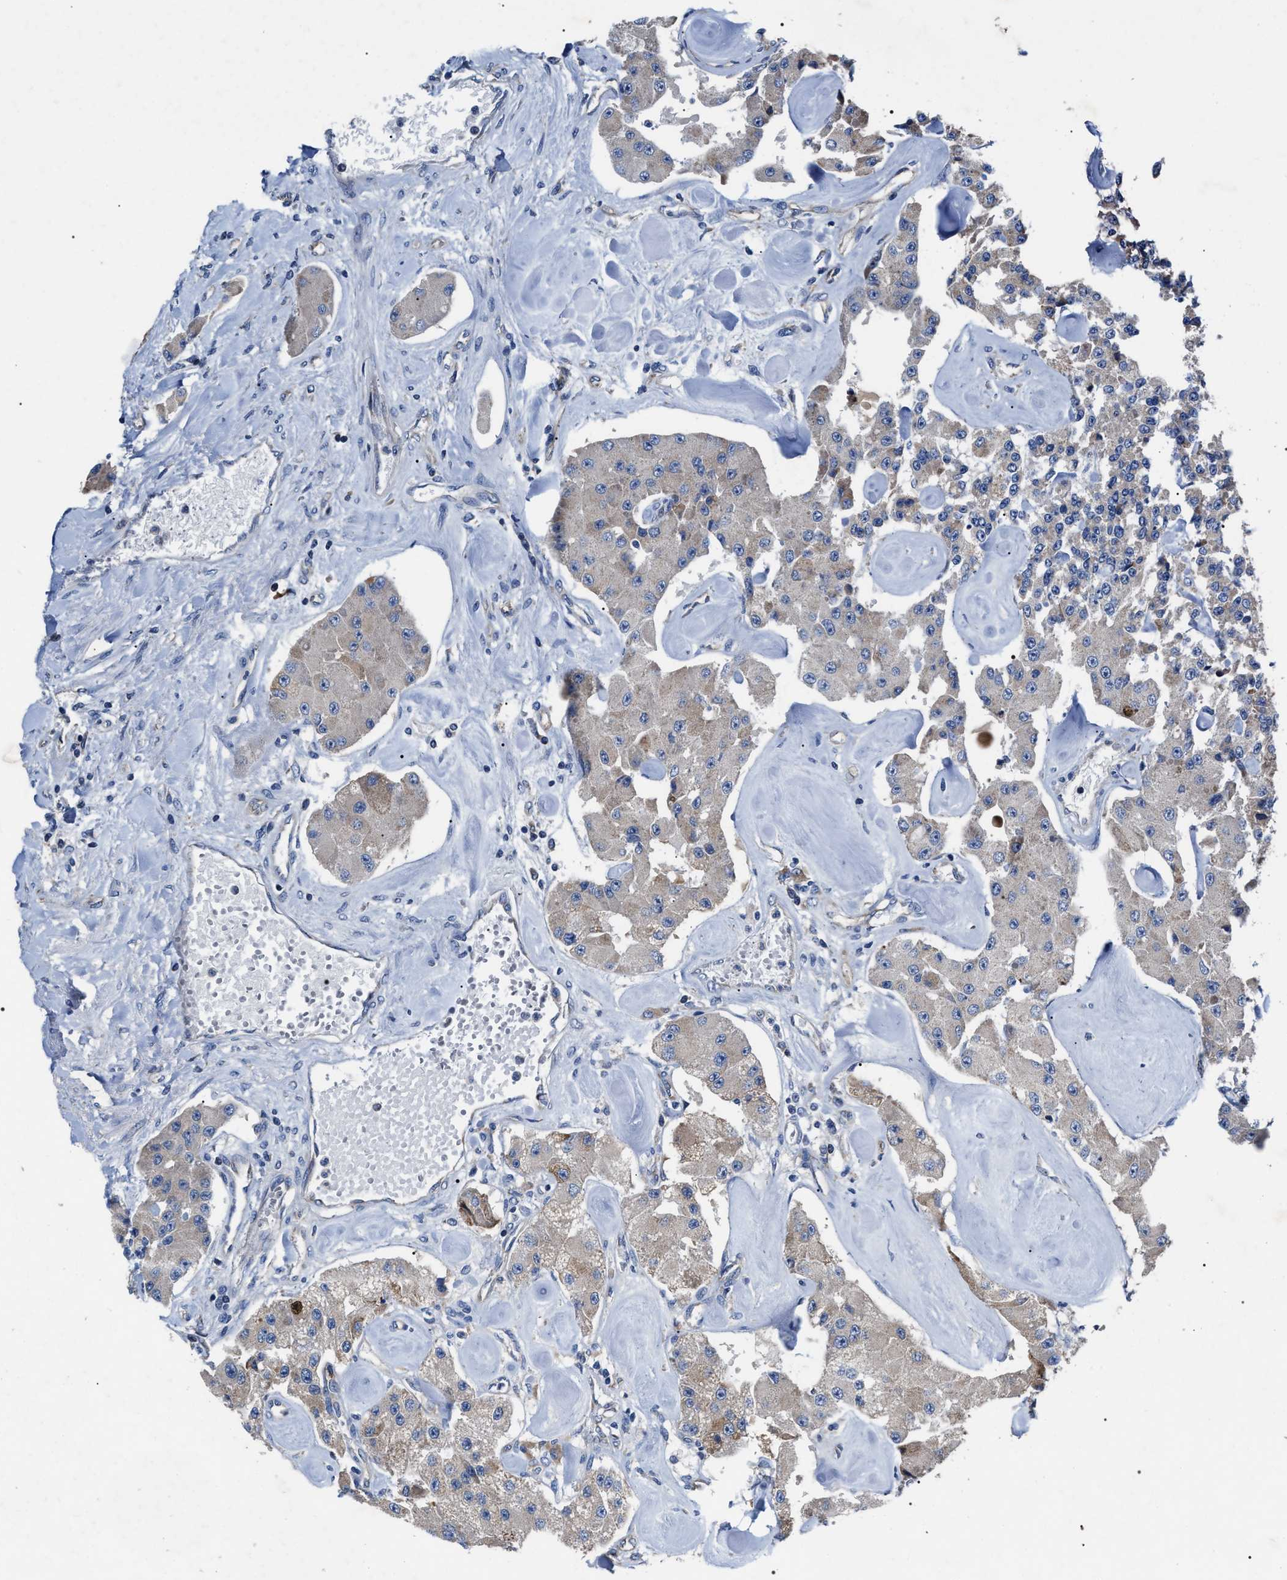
{"staining": {"intensity": "weak", "quantity": "<25%", "location": "cytoplasmic/membranous"}, "tissue": "carcinoid", "cell_type": "Tumor cells", "image_type": "cancer", "snomed": [{"axis": "morphology", "description": "Carcinoid, malignant, NOS"}, {"axis": "topography", "description": "Pancreas"}], "caption": "DAB immunohistochemical staining of human carcinoid (malignant) displays no significant staining in tumor cells.", "gene": "MACC1", "patient": {"sex": "male", "age": 41}}